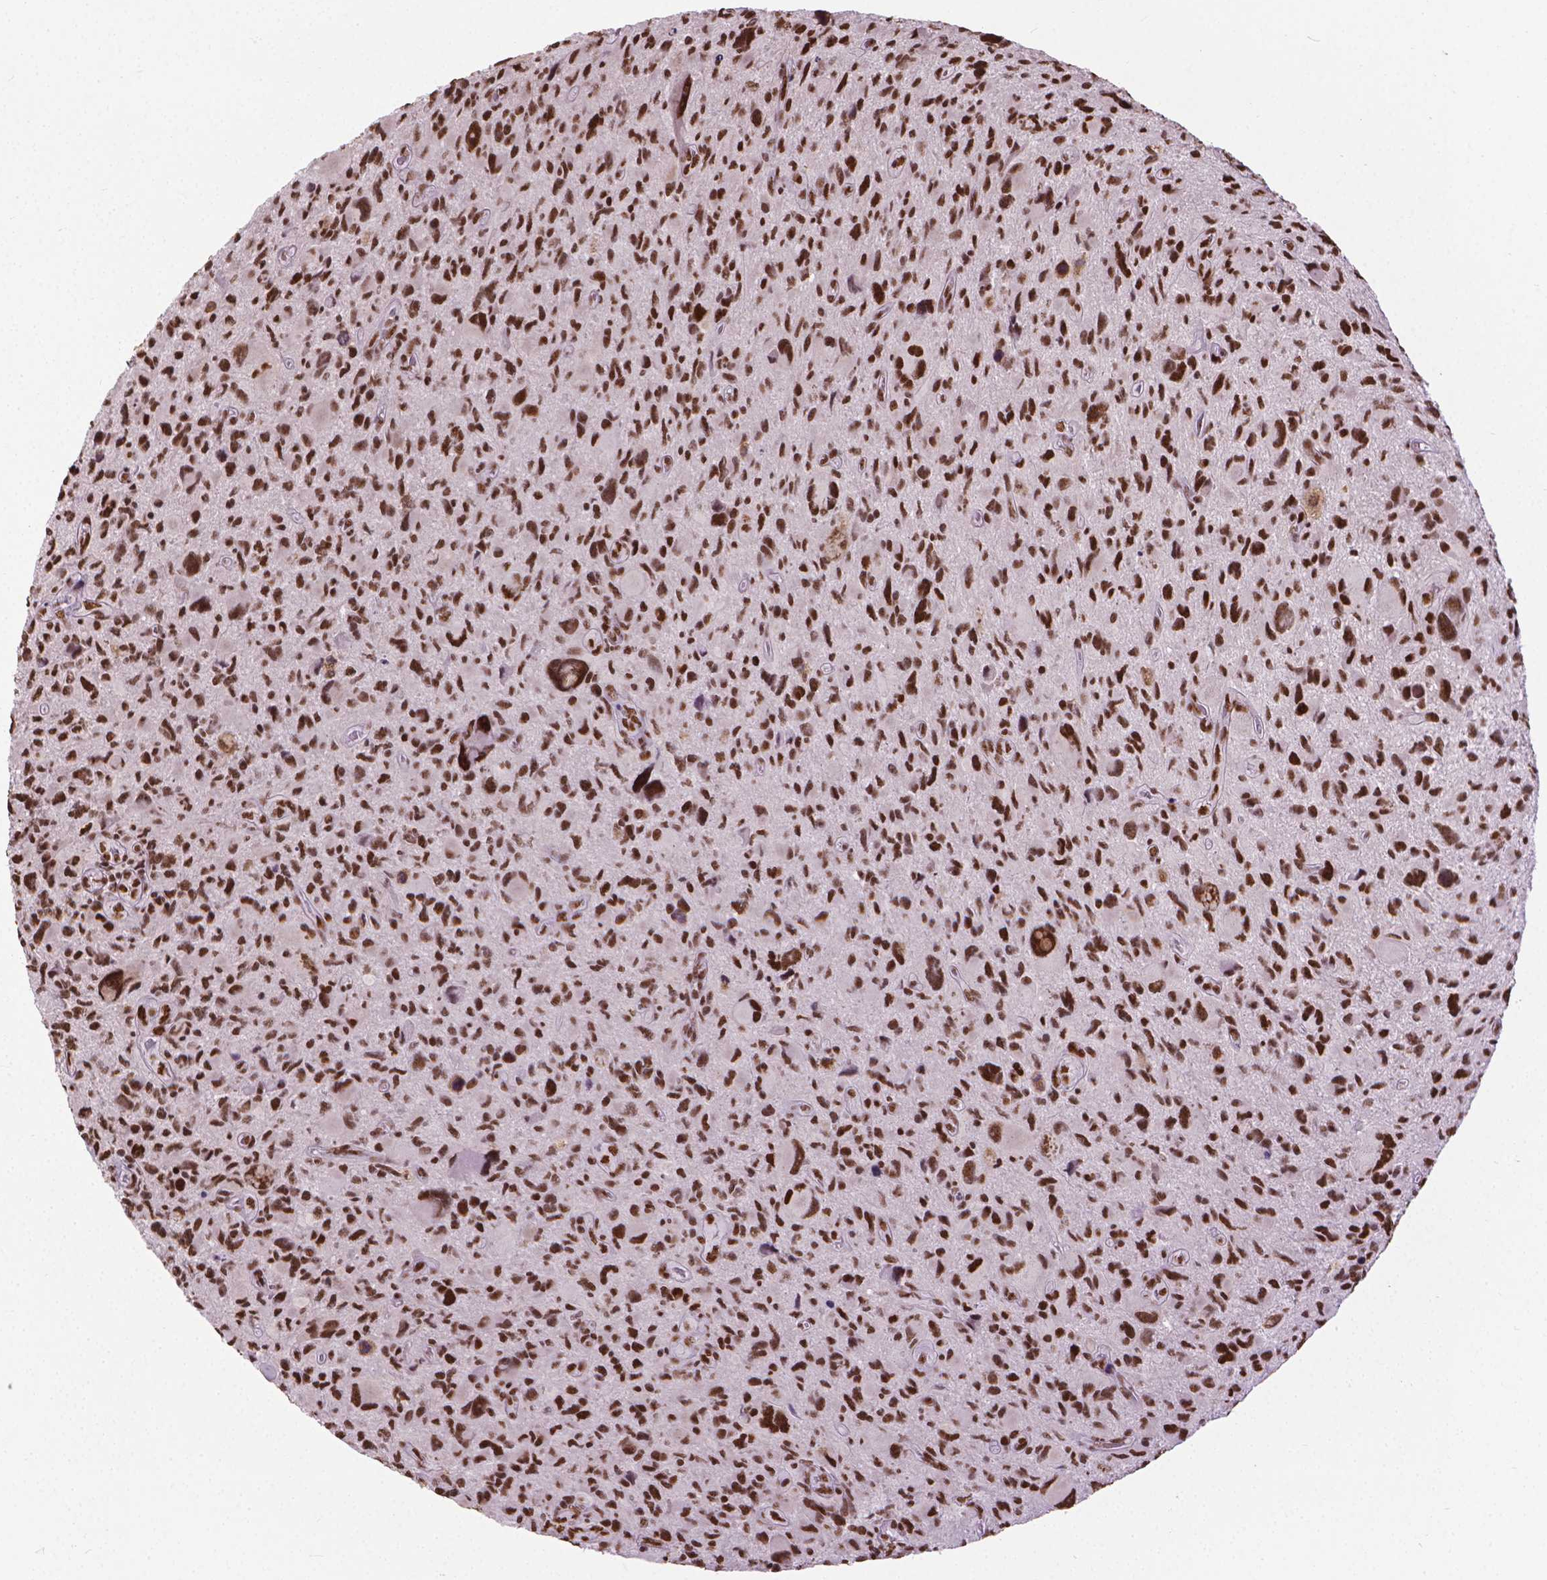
{"staining": {"intensity": "strong", "quantity": ">75%", "location": "nuclear"}, "tissue": "glioma", "cell_type": "Tumor cells", "image_type": "cancer", "snomed": [{"axis": "morphology", "description": "Glioma, malignant, NOS"}, {"axis": "morphology", "description": "Glioma, malignant, High grade"}, {"axis": "topography", "description": "Brain"}], "caption": "Malignant glioma (high-grade) was stained to show a protein in brown. There is high levels of strong nuclear positivity in approximately >75% of tumor cells.", "gene": "AKAP8", "patient": {"sex": "female", "age": 71}}